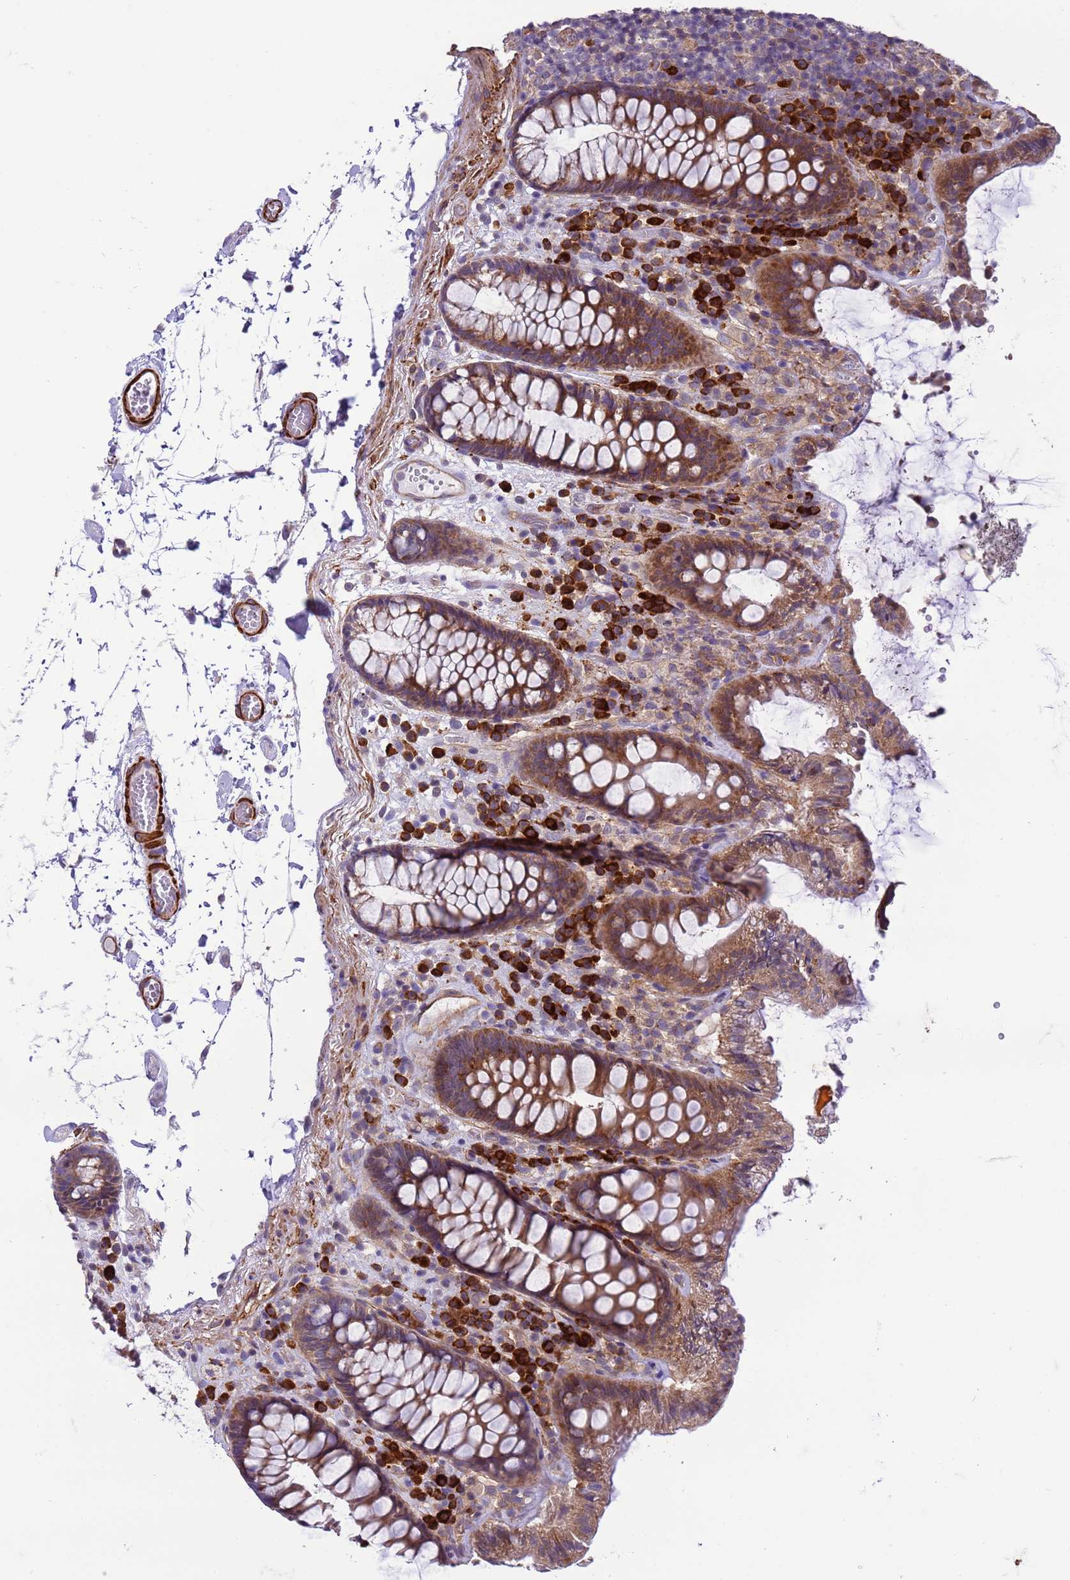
{"staining": {"intensity": "moderate", "quantity": ">75%", "location": "cytoplasmic/membranous"}, "tissue": "colon", "cell_type": "Endothelial cells", "image_type": "normal", "snomed": [{"axis": "morphology", "description": "Normal tissue, NOS"}, {"axis": "topography", "description": "Colon"}], "caption": "IHC photomicrograph of benign human colon stained for a protein (brown), which shows medium levels of moderate cytoplasmic/membranous positivity in approximately >75% of endothelial cells.", "gene": "GEN1", "patient": {"sex": "male", "age": 84}}